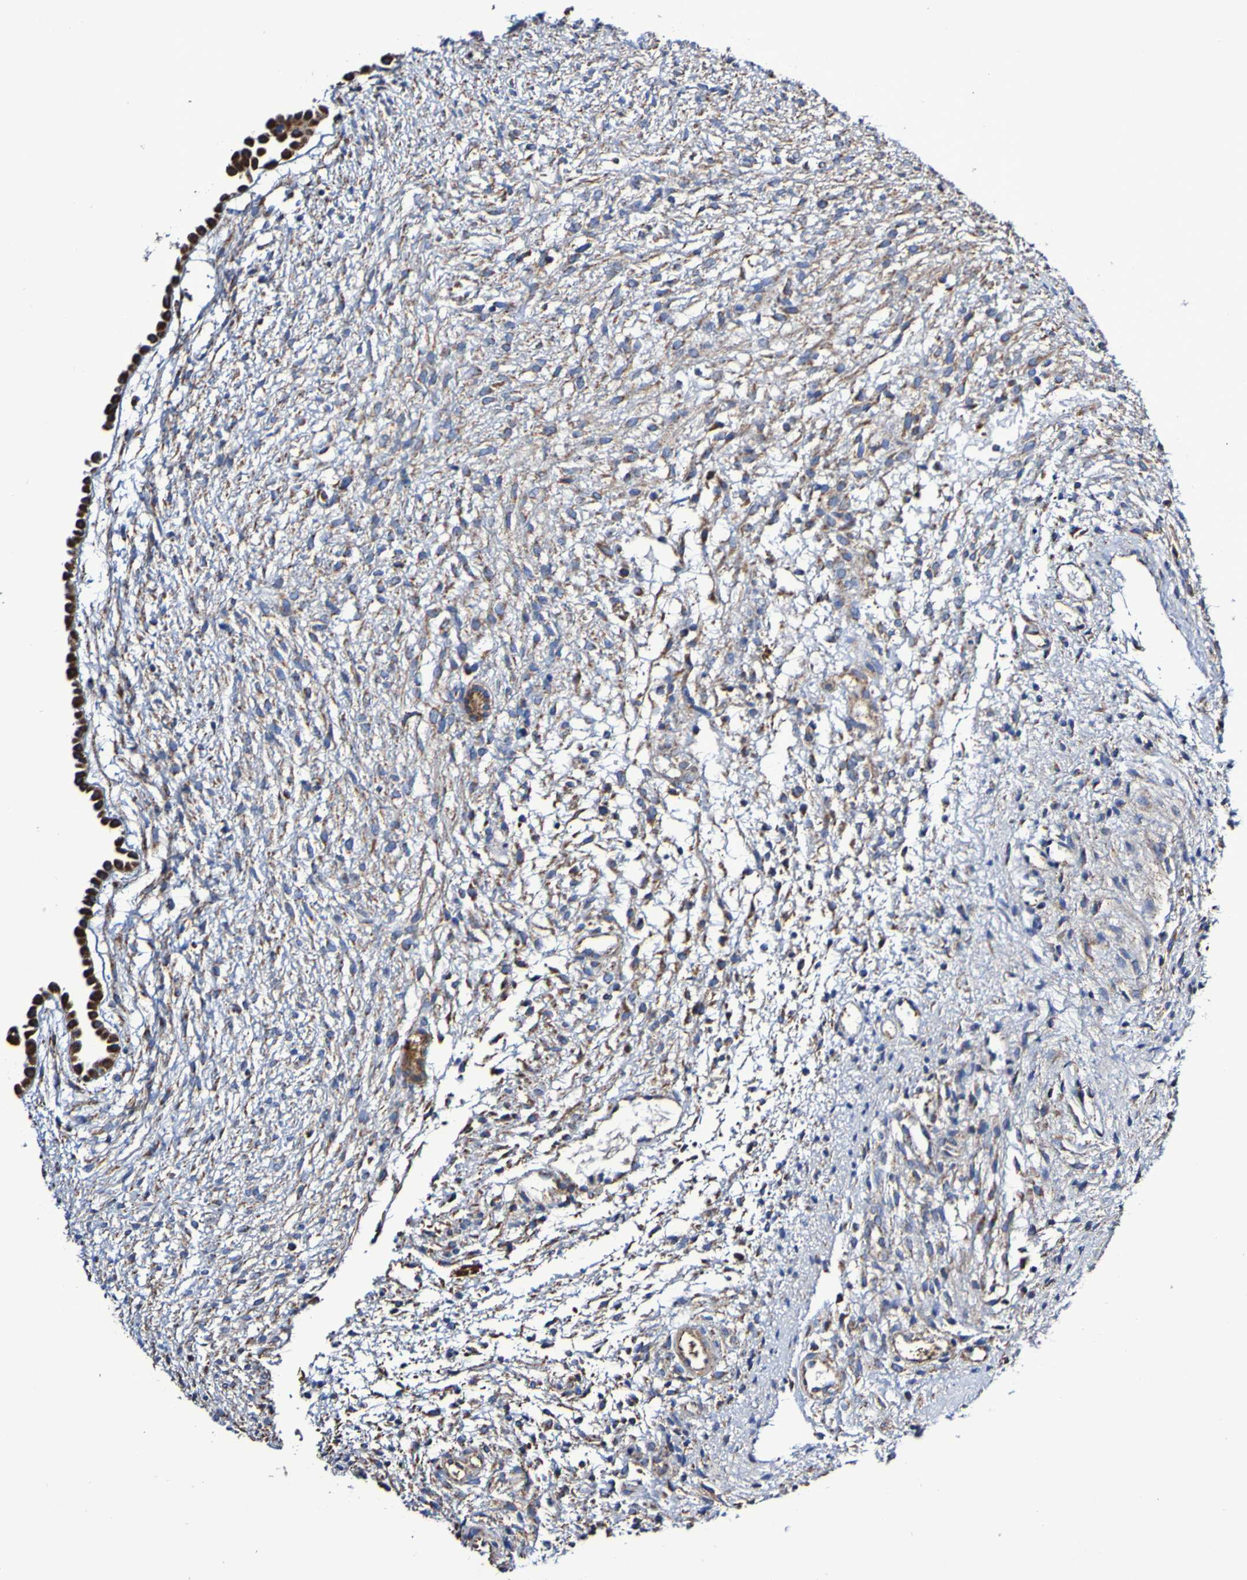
{"staining": {"intensity": "negative", "quantity": "none", "location": "none"}, "tissue": "ovary", "cell_type": "Ovarian stroma cells", "image_type": "normal", "snomed": [{"axis": "morphology", "description": "Normal tissue, NOS"}, {"axis": "morphology", "description": "Cyst, NOS"}, {"axis": "topography", "description": "Ovary"}], "caption": "Immunohistochemistry (IHC) histopathology image of unremarkable ovary: ovary stained with DAB (3,3'-diaminobenzidine) reveals no significant protein expression in ovarian stroma cells.", "gene": "IL18R1", "patient": {"sex": "female", "age": 18}}